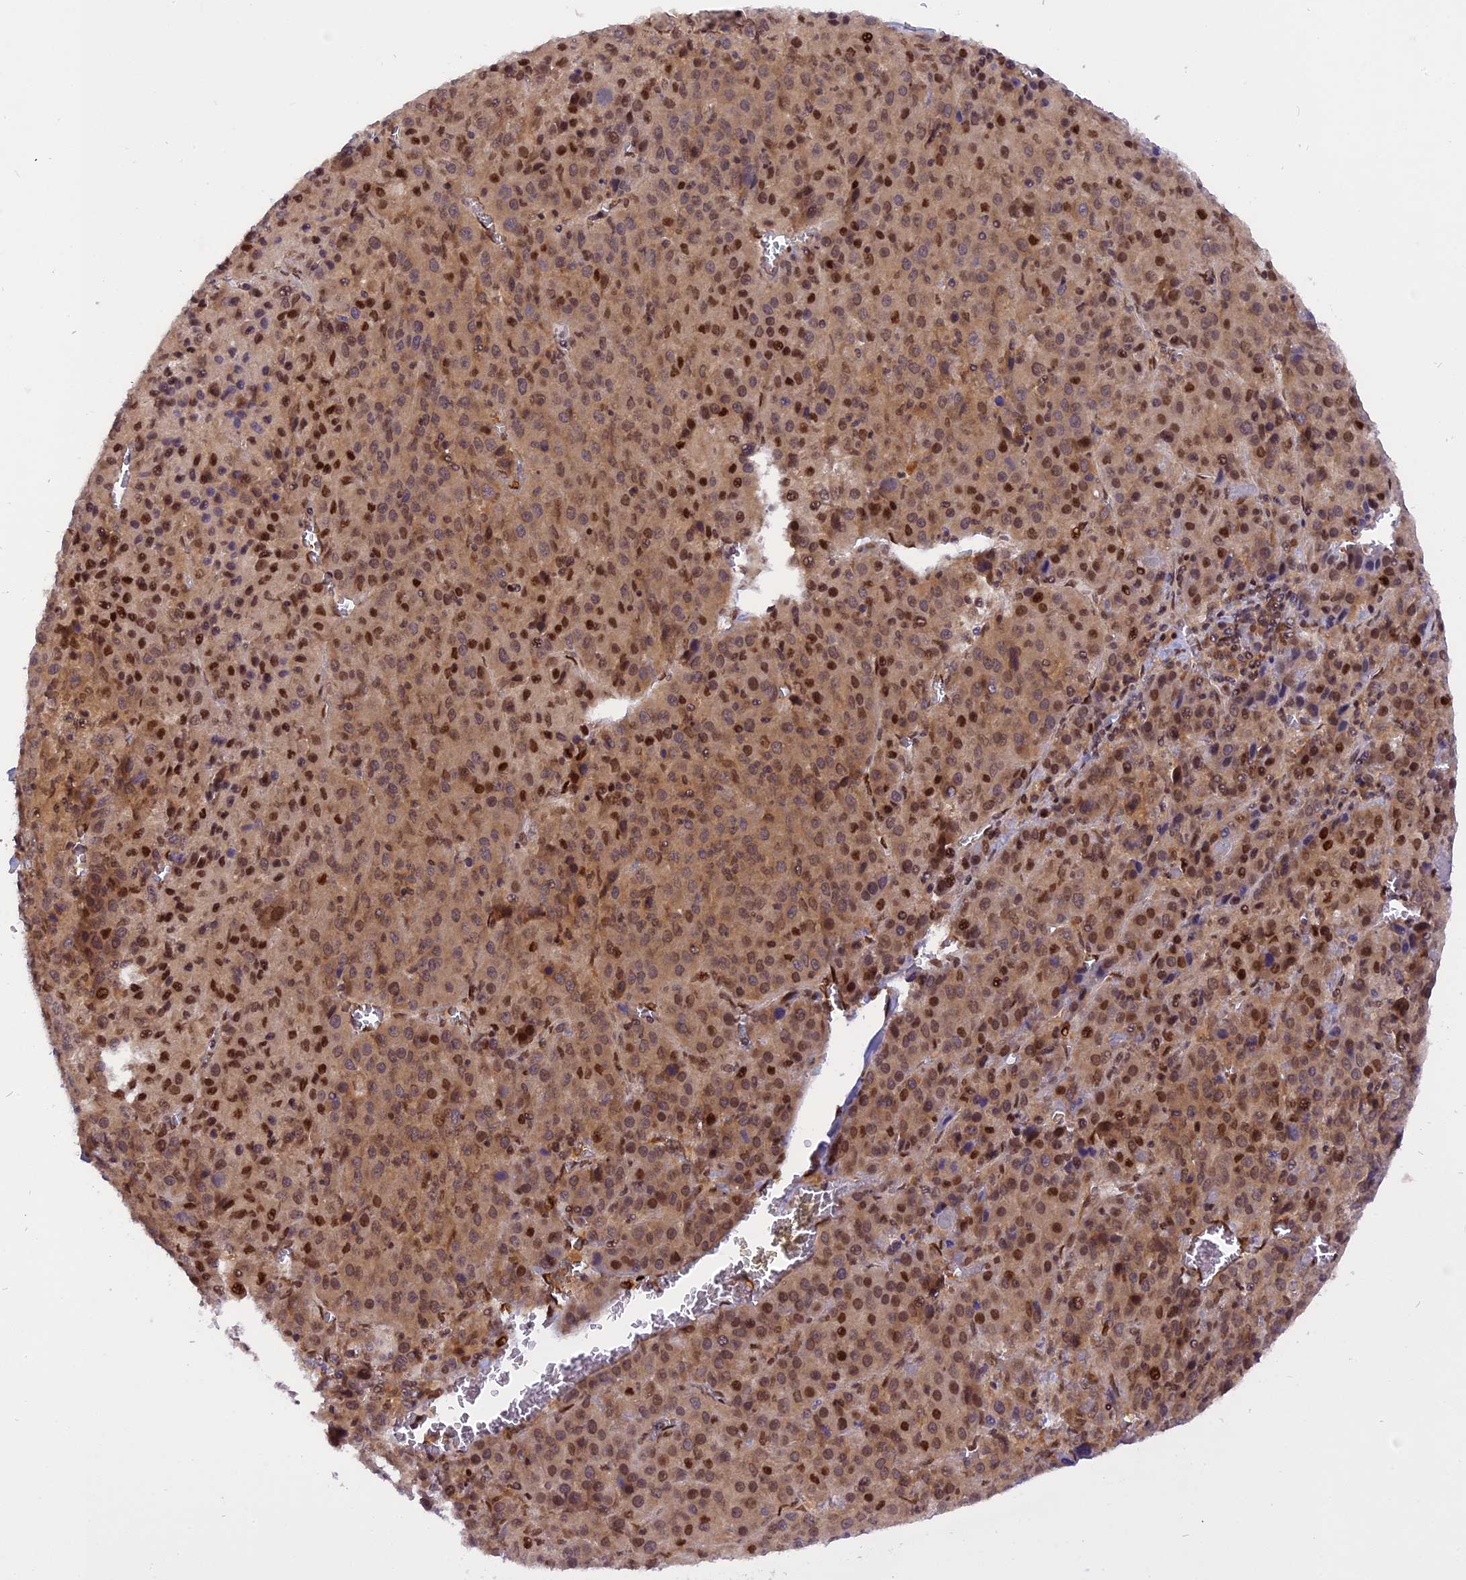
{"staining": {"intensity": "moderate", "quantity": ">75%", "location": "cytoplasmic/membranous,nuclear"}, "tissue": "liver cancer", "cell_type": "Tumor cells", "image_type": "cancer", "snomed": [{"axis": "morphology", "description": "Carcinoma, Hepatocellular, NOS"}, {"axis": "topography", "description": "Liver"}], "caption": "Tumor cells reveal moderate cytoplasmic/membranous and nuclear positivity in about >75% of cells in hepatocellular carcinoma (liver).", "gene": "RABGGTA", "patient": {"sex": "female", "age": 53}}